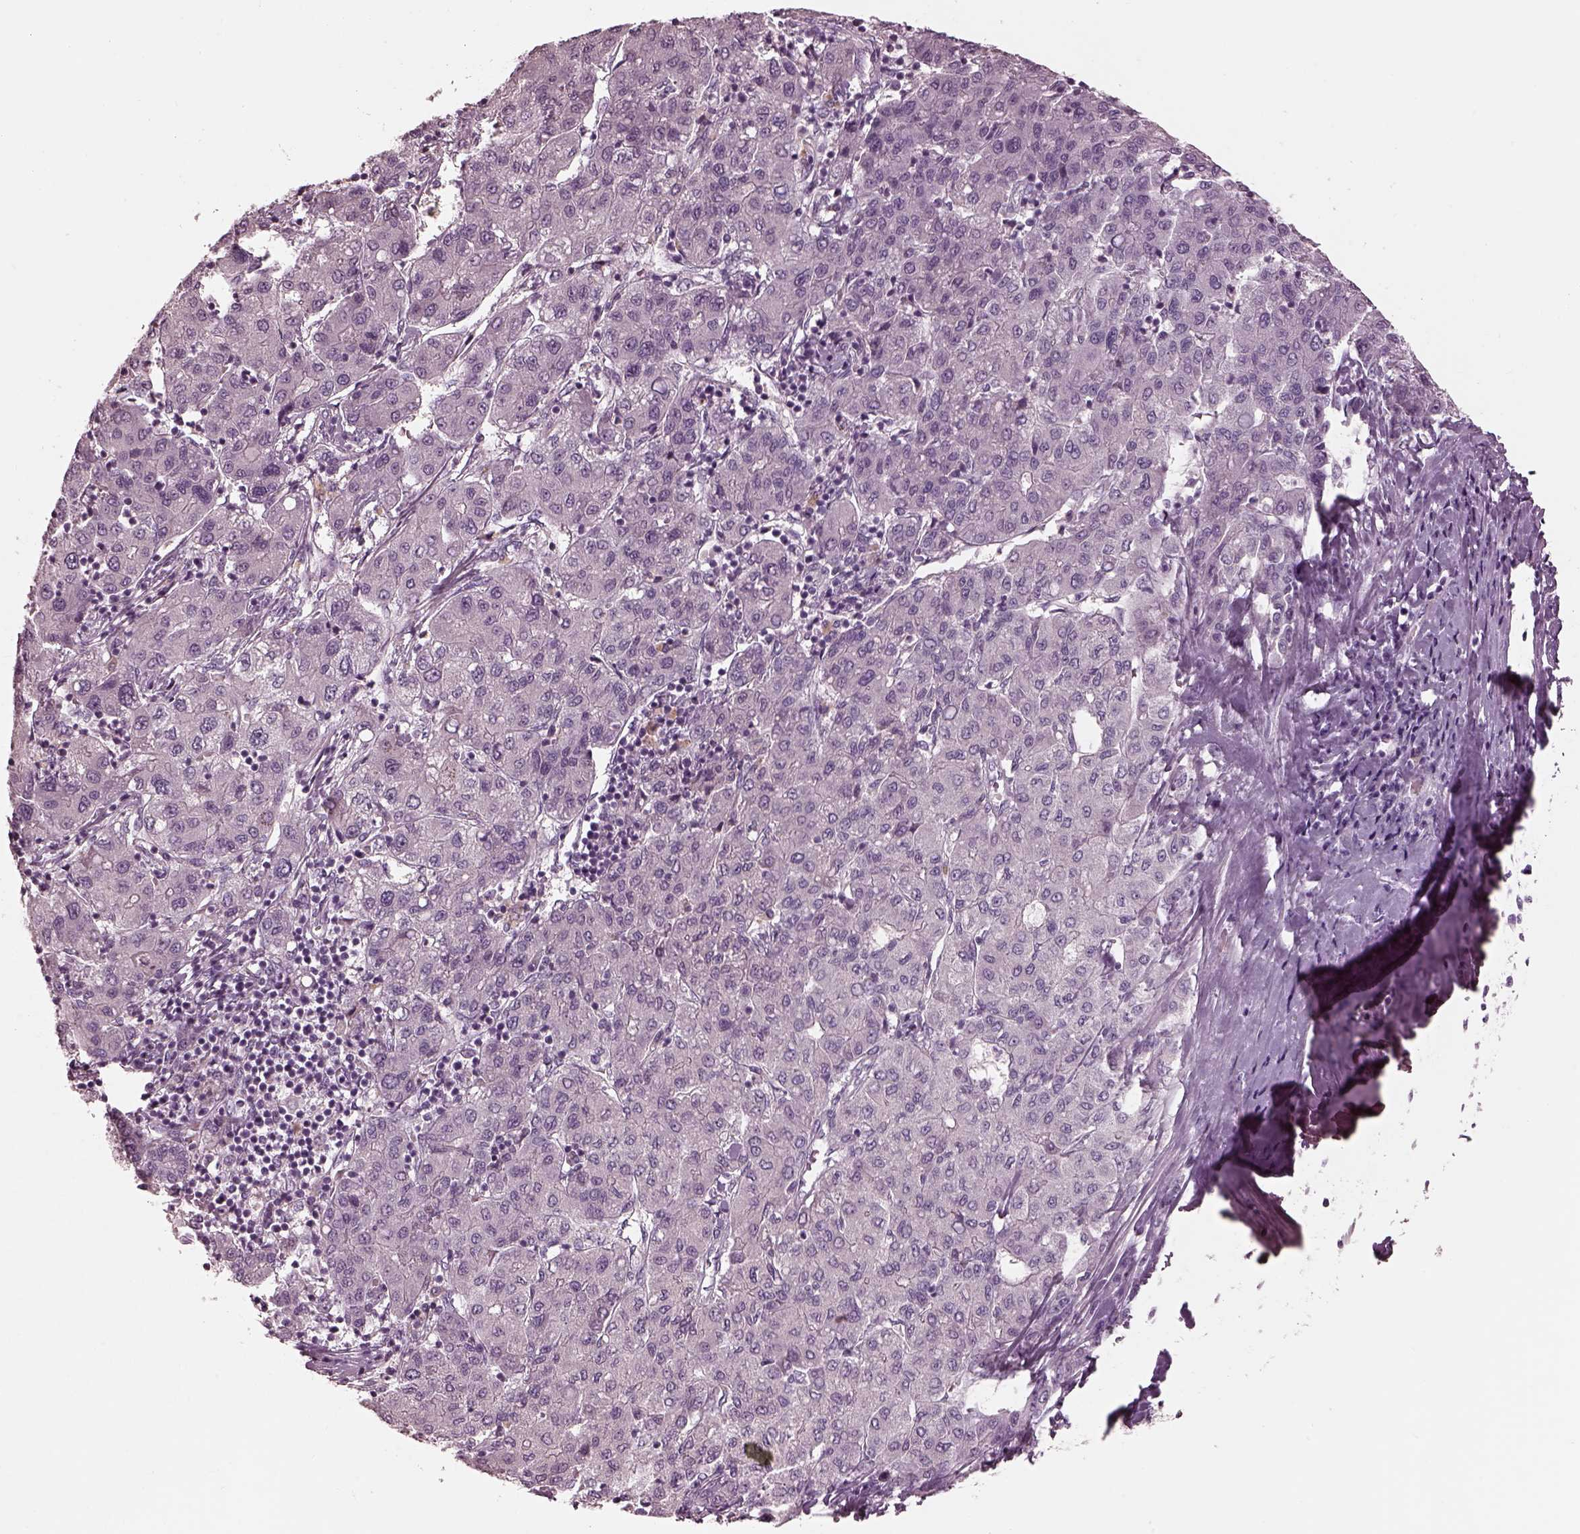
{"staining": {"intensity": "negative", "quantity": "none", "location": "none"}, "tissue": "liver cancer", "cell_type": "Tumor cells", "image_type": "cancer", "snomed": [{"axis": "morphology", "description": "Carcinoma, Hepatocellular, NOS"}, {"axis": "topography", "description": "Liver"}], "caption": "This image is of hepatocellular carcinoma (liver) stained with IHC to label a protein in brown with the nuclei are counter-stained blue. There is no staining in tumor cells.", "gene": "MIA", "patient": {"sex": "male", "age": 65}}